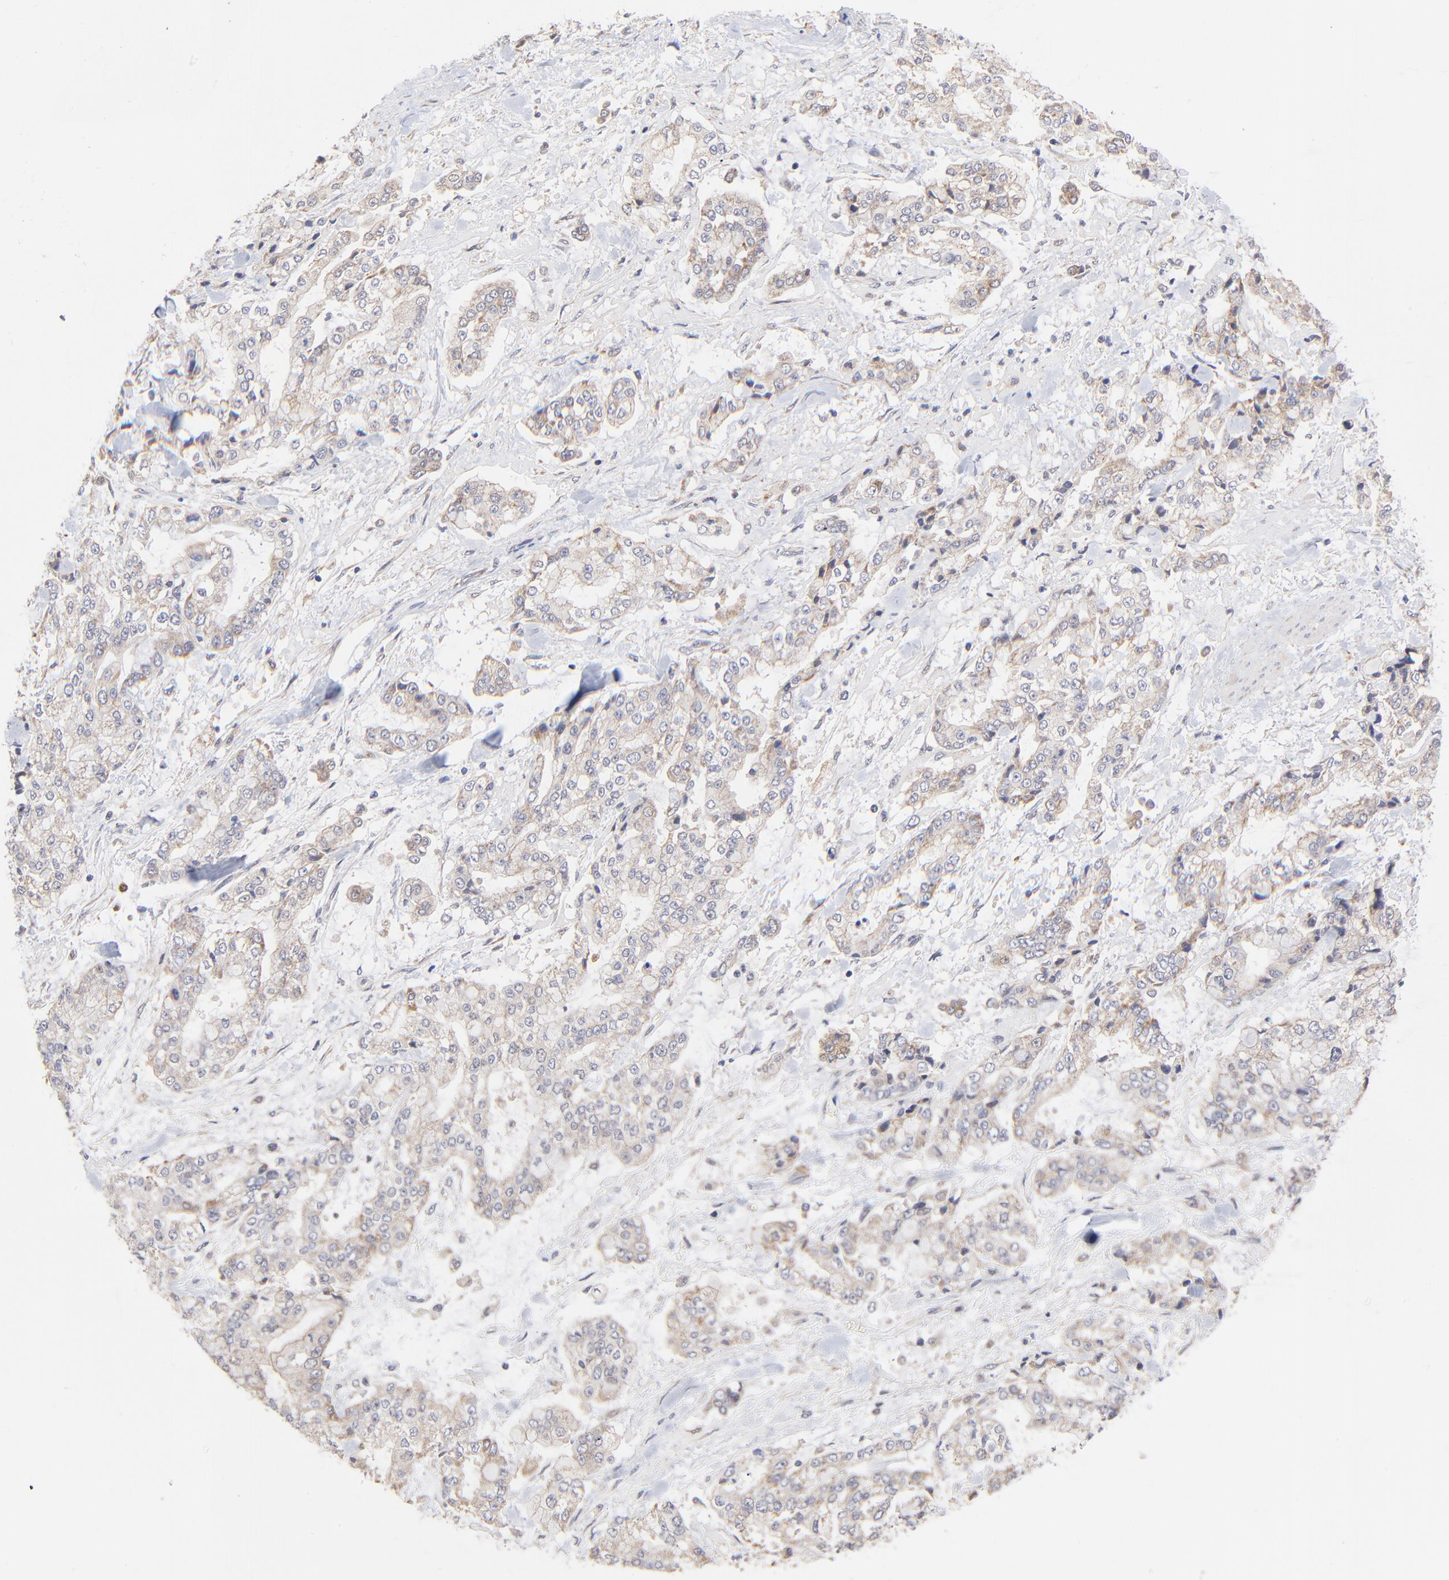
{"staining": {"intensity": "weak", "quantity": "25%-75%", "location": "cytoplasmic/membranous"}, "tissue": "stomach cancer", "cell_type": "Tumor cells", "image_type": "cancer", "snomed": [{"axis": "morphology", "description": "Normal tissue, NOS"}, {"axis": "morphology", "description": "Adenocarcinoma, NOS"}, {"axis": "topography", "description": "Stomach, upper"}, {"axis": "topography", "description": "Stomach"}], "caption": "IHC (DAB (3,3'-diaminobenzidine)) staining of stomach cancer reveals weak cytoplasmic/membranous protein staining in about 25%-75% of tumor cells.", "gene": "FBXL12", "patient": {"sex": "male", "age": 76}}